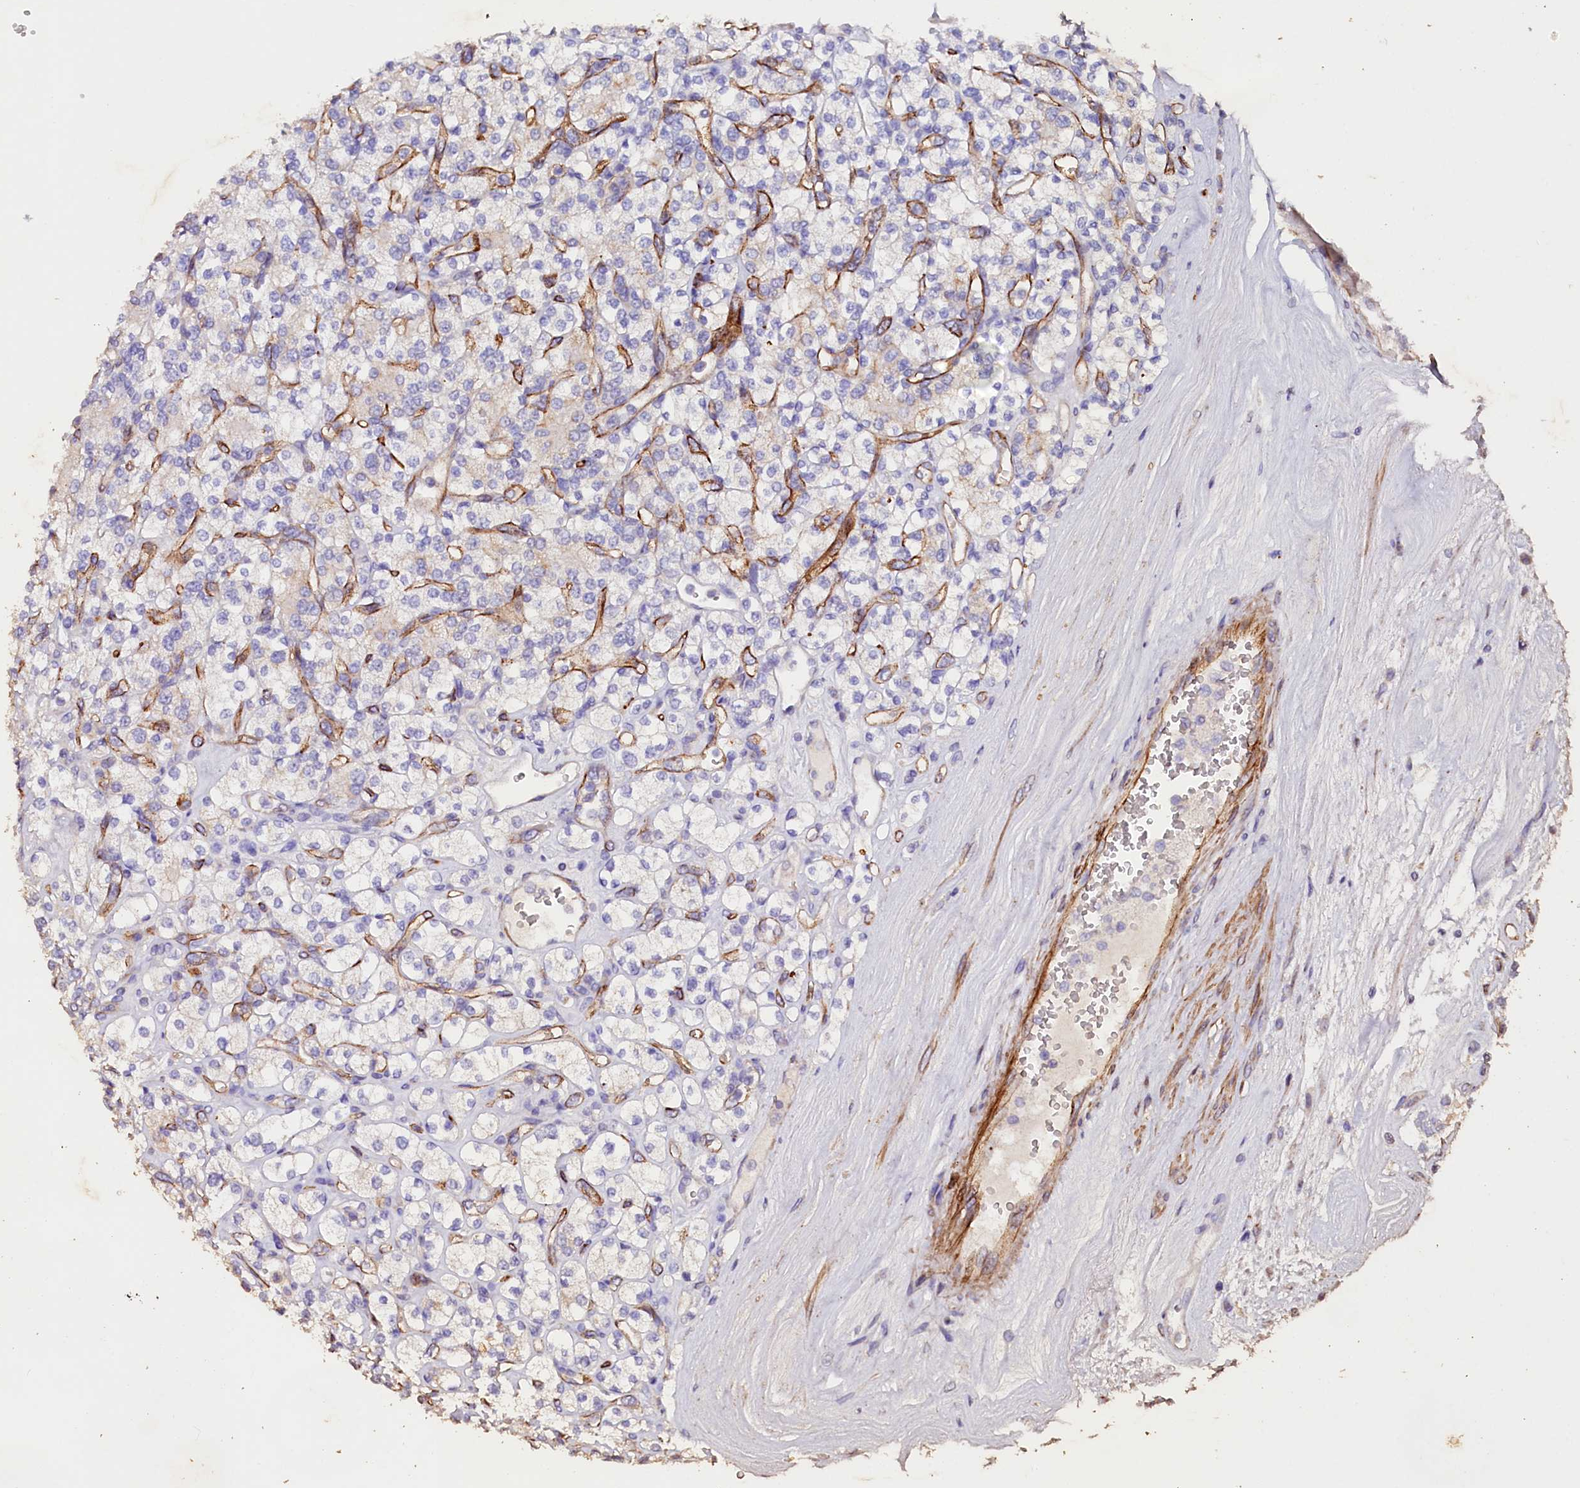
{"staining": {"intensity": "negative", "quantity": "none", "location": "none"}, "tissue": "renal cancer", "cell_type": "Tumor cells", "image_type": "cancer", "snomed": [{"axis": "morphology", "description": "Adenocarcinoma, NOS"}, {"axis": "topography", "description": "Kidney"}], "caption": "DAB immunohistochemical staining of human renal cancer reveals no significant staining in tumor cells.", "gene": "VPS36", "patient": {"sex": "male", "age": 77}}